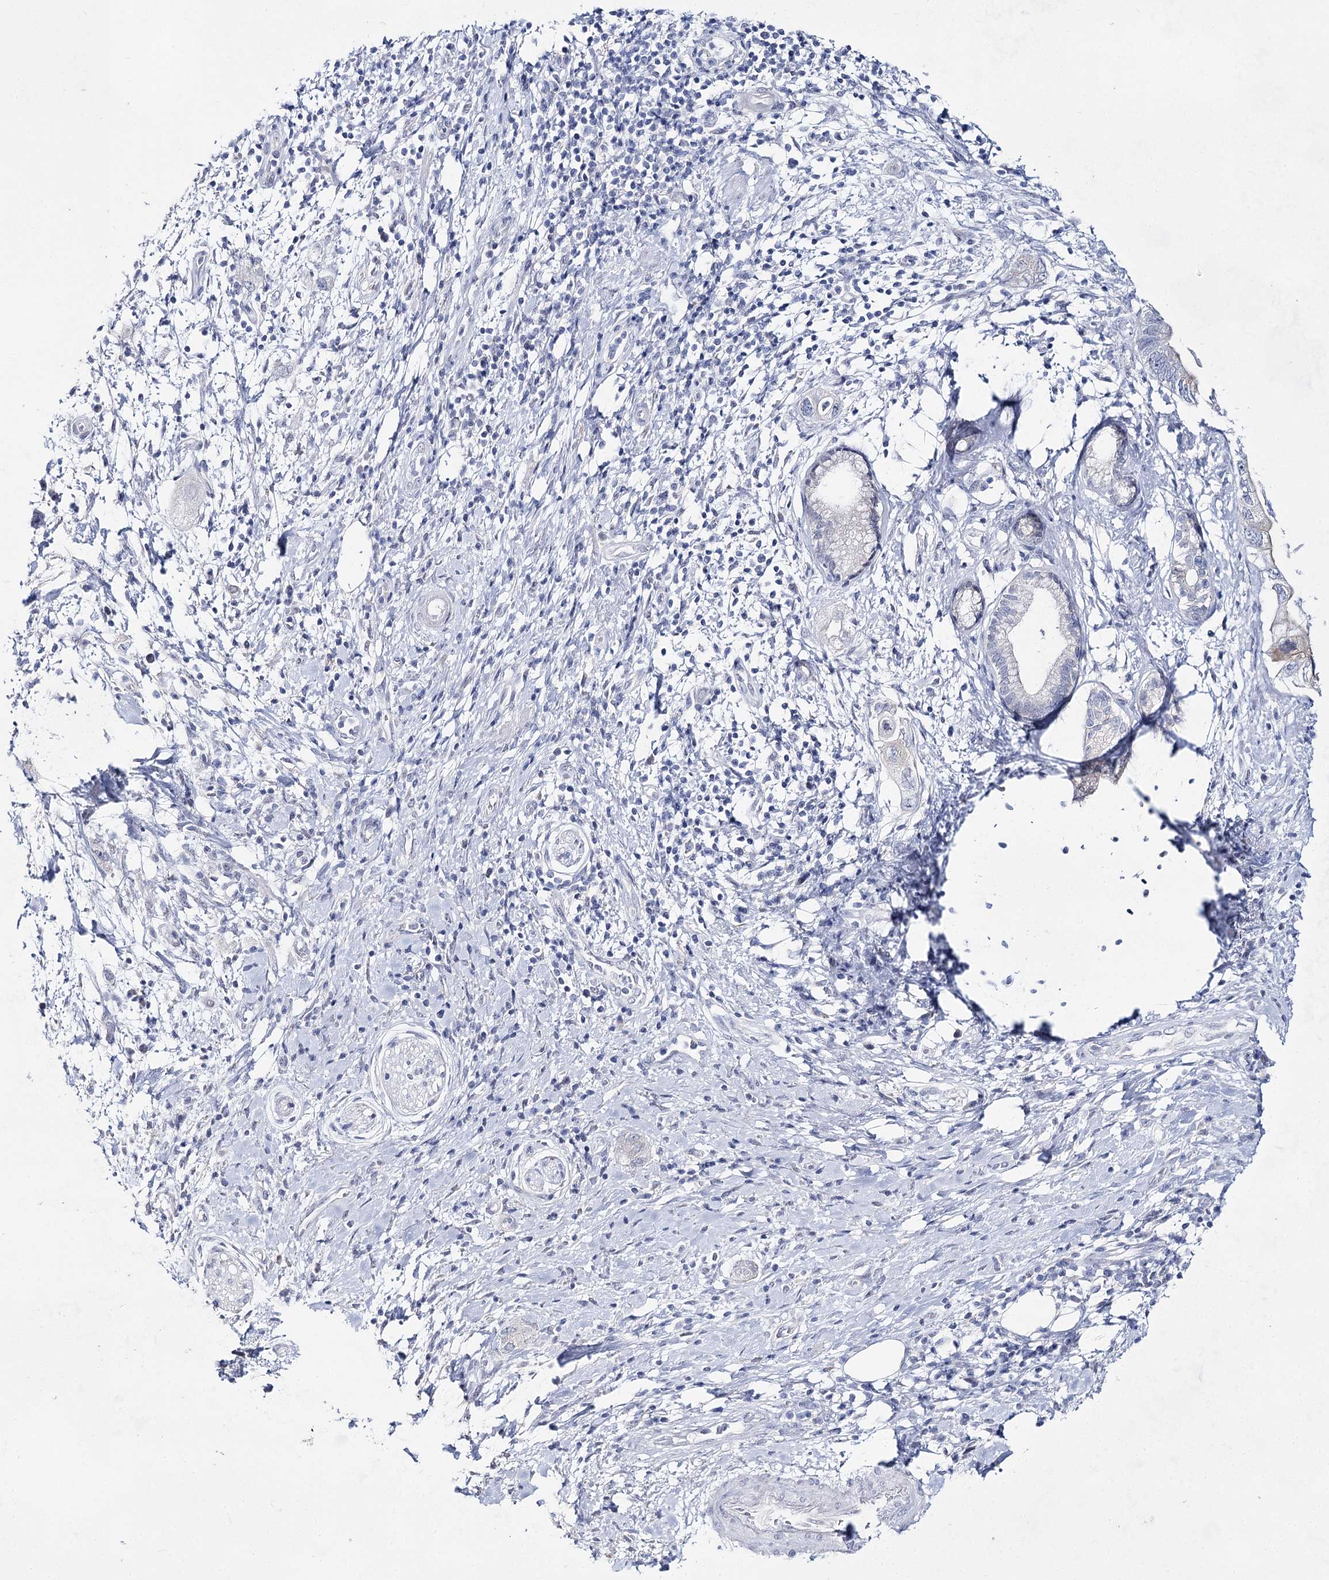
{"staining": {"intensity": "negative", "quantity": "none", "location": "none"}, "tissue": "pancreatic cancer", "cell_type": "Tumor cells", "image_type": "cancer", "snomed": [{"axis": "morphology", "description": "Adenocarcinoma, NOS"}, {"axis": "topography", "description": "Pancreas"}], "caption": "This is an IHC image of human adenocarcinoma (pancreatic). There is no staining in tumor cells.", "gene": "BPHL", "patient": {"sex": "female", "age": 73}}